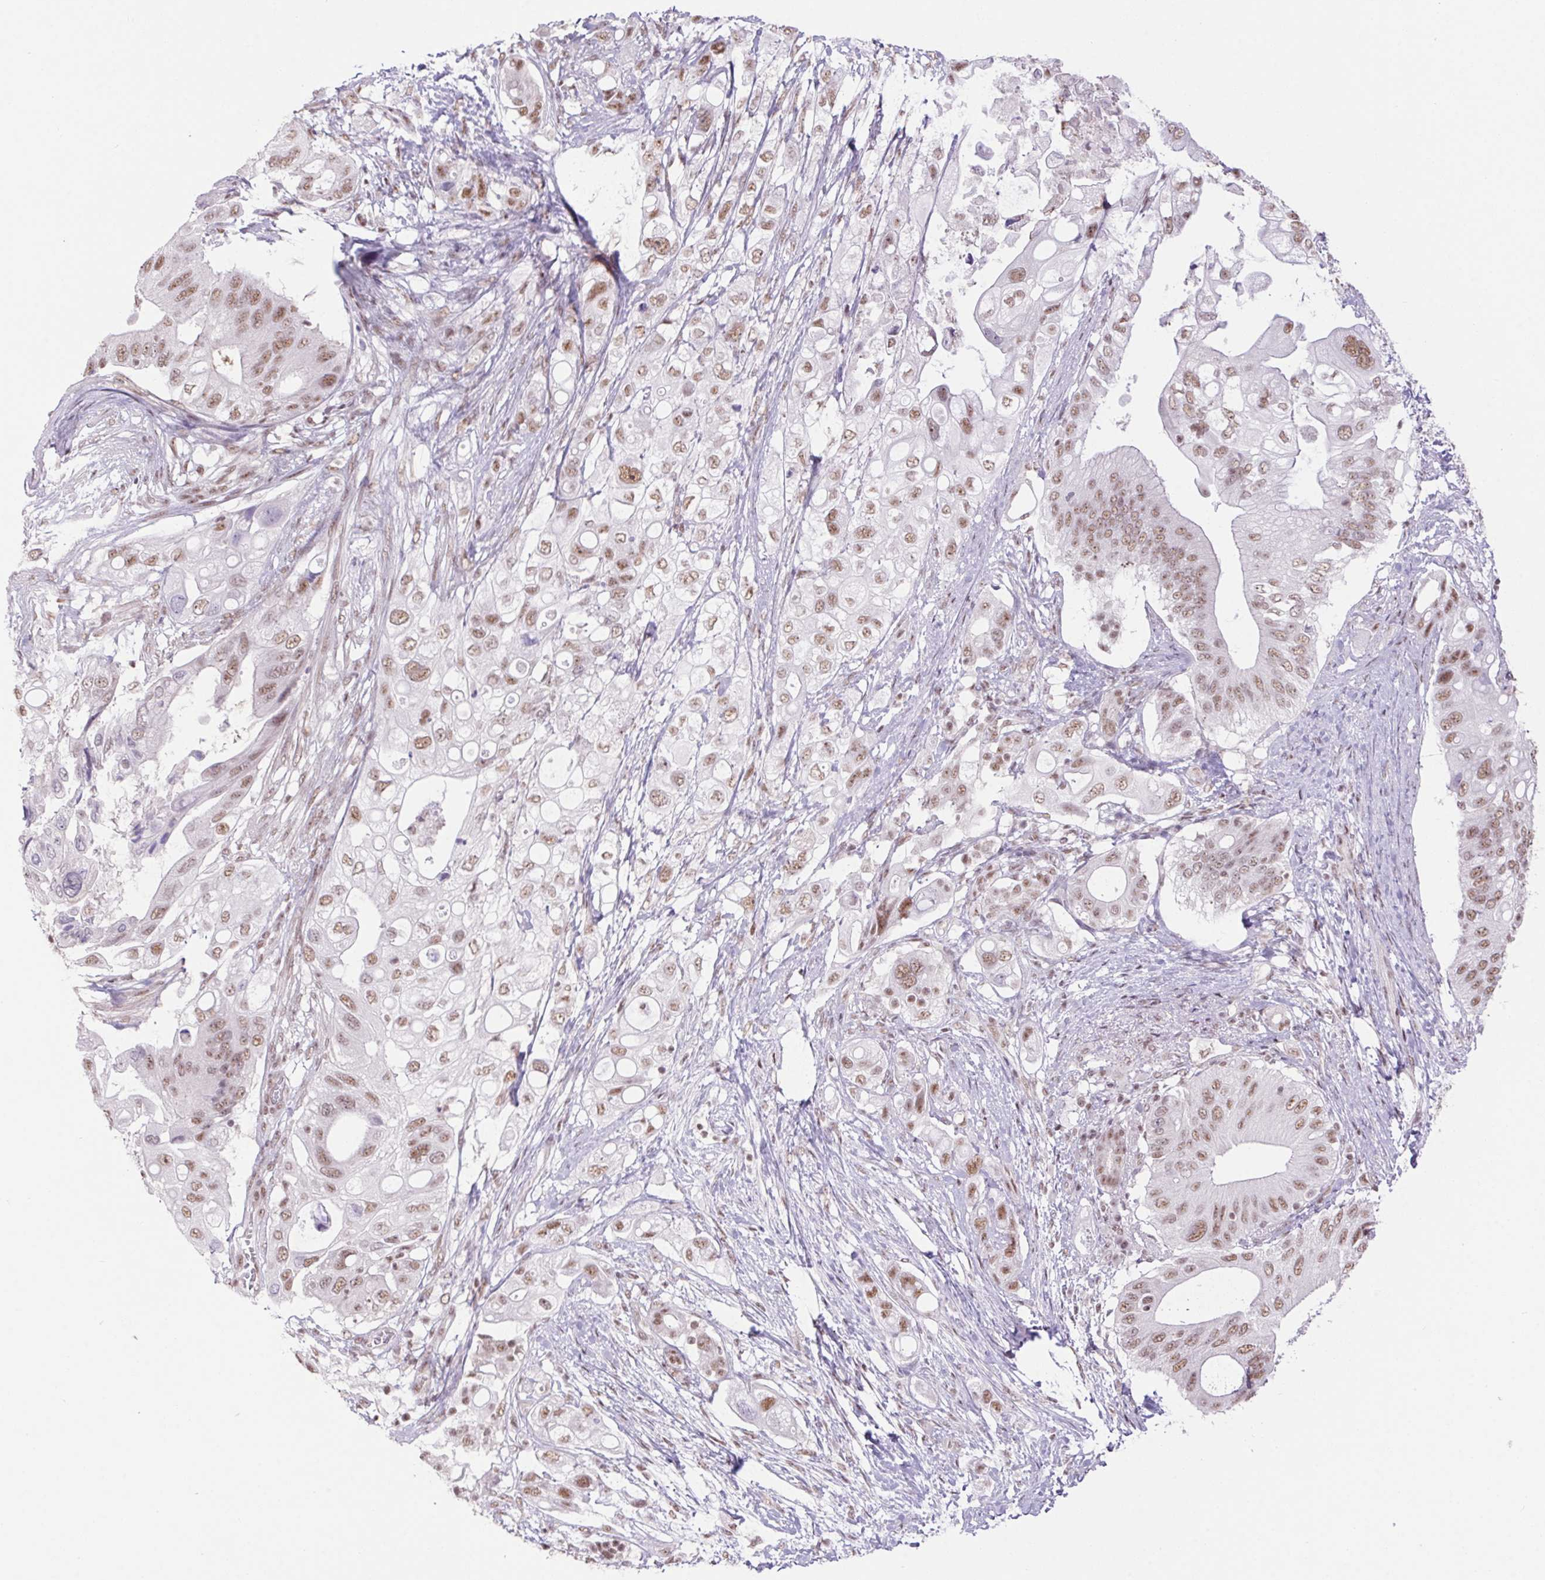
{"staining": {"intensity": "moderate", "quantity": ">75%", "location": "nuclear"}, "tissue": "pancreatic cancer", "cell_type": "Tumor cells", "image_type": "cancer", "snomed": [{"axis": "morphology", "description": "Adenocarcinoma, NOS"}, {"axis": "topography", "description": "Pancreas"}], "caption": "Protein staining exhibits moderate nuclear positivity in about >75% of tumor cells in pancreatic adenocarcinoma. (IHC, brightfield microscopy, high magnification).", "gene": "DDX17", "patient": {"sex": "female", "age": 72}}